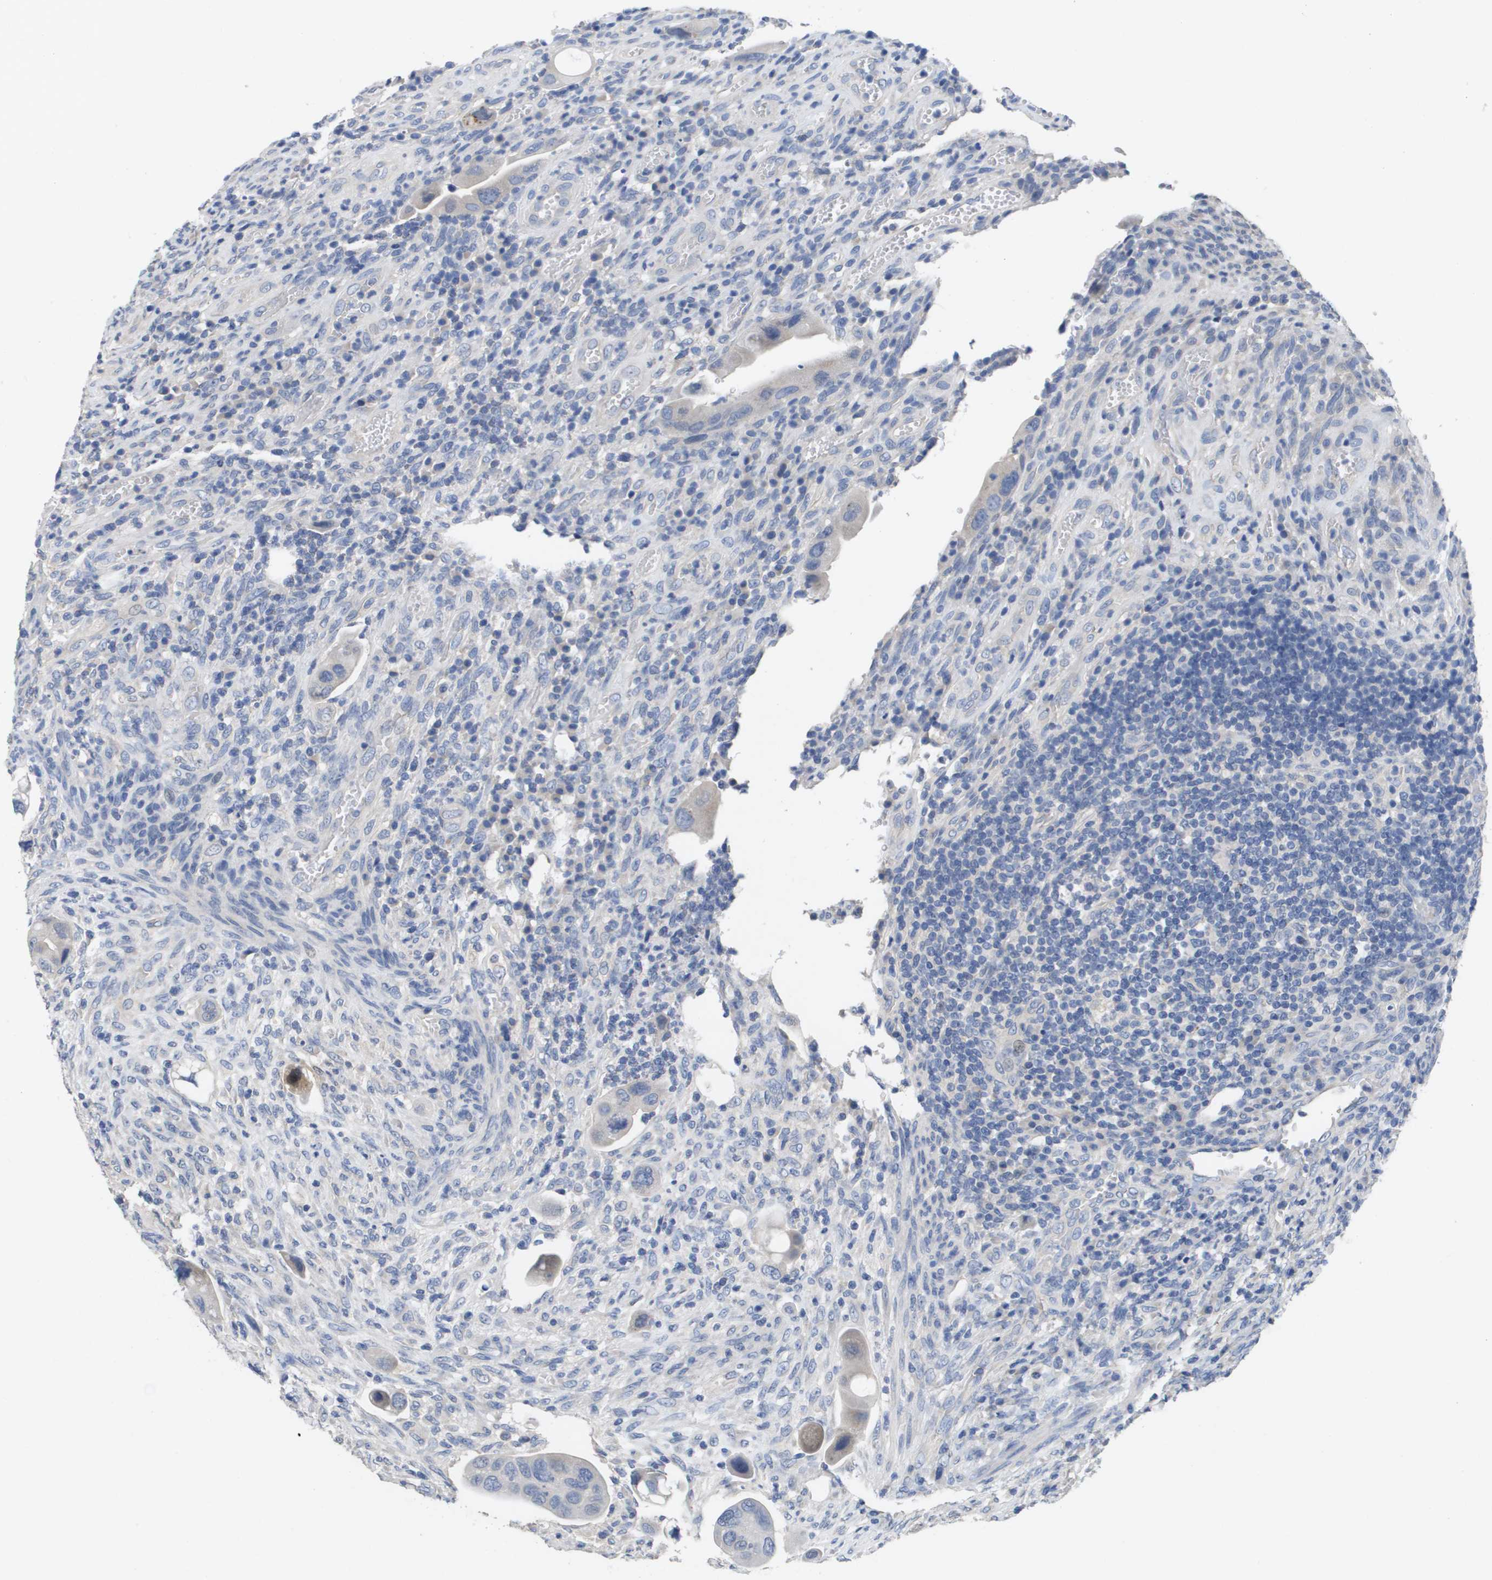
{"staining": {"intensity": "negative", "quantity": "none", "location": "none"}, "tissue": "colorectal cancer", "cell_type": "Tumor cells", "image_type": "cancer", "snomed": [{"axis": "morphology", "description": "Adenocarcinoma, NOS"}, {"axis": "topography", "description": "Rectum"}], "caption": "The immunohistochemistry image has no significant staining in tumor cells of colorectal cancer tissue.", "gene": "CA9", "patient": {"sex": "female", "age": 57}}